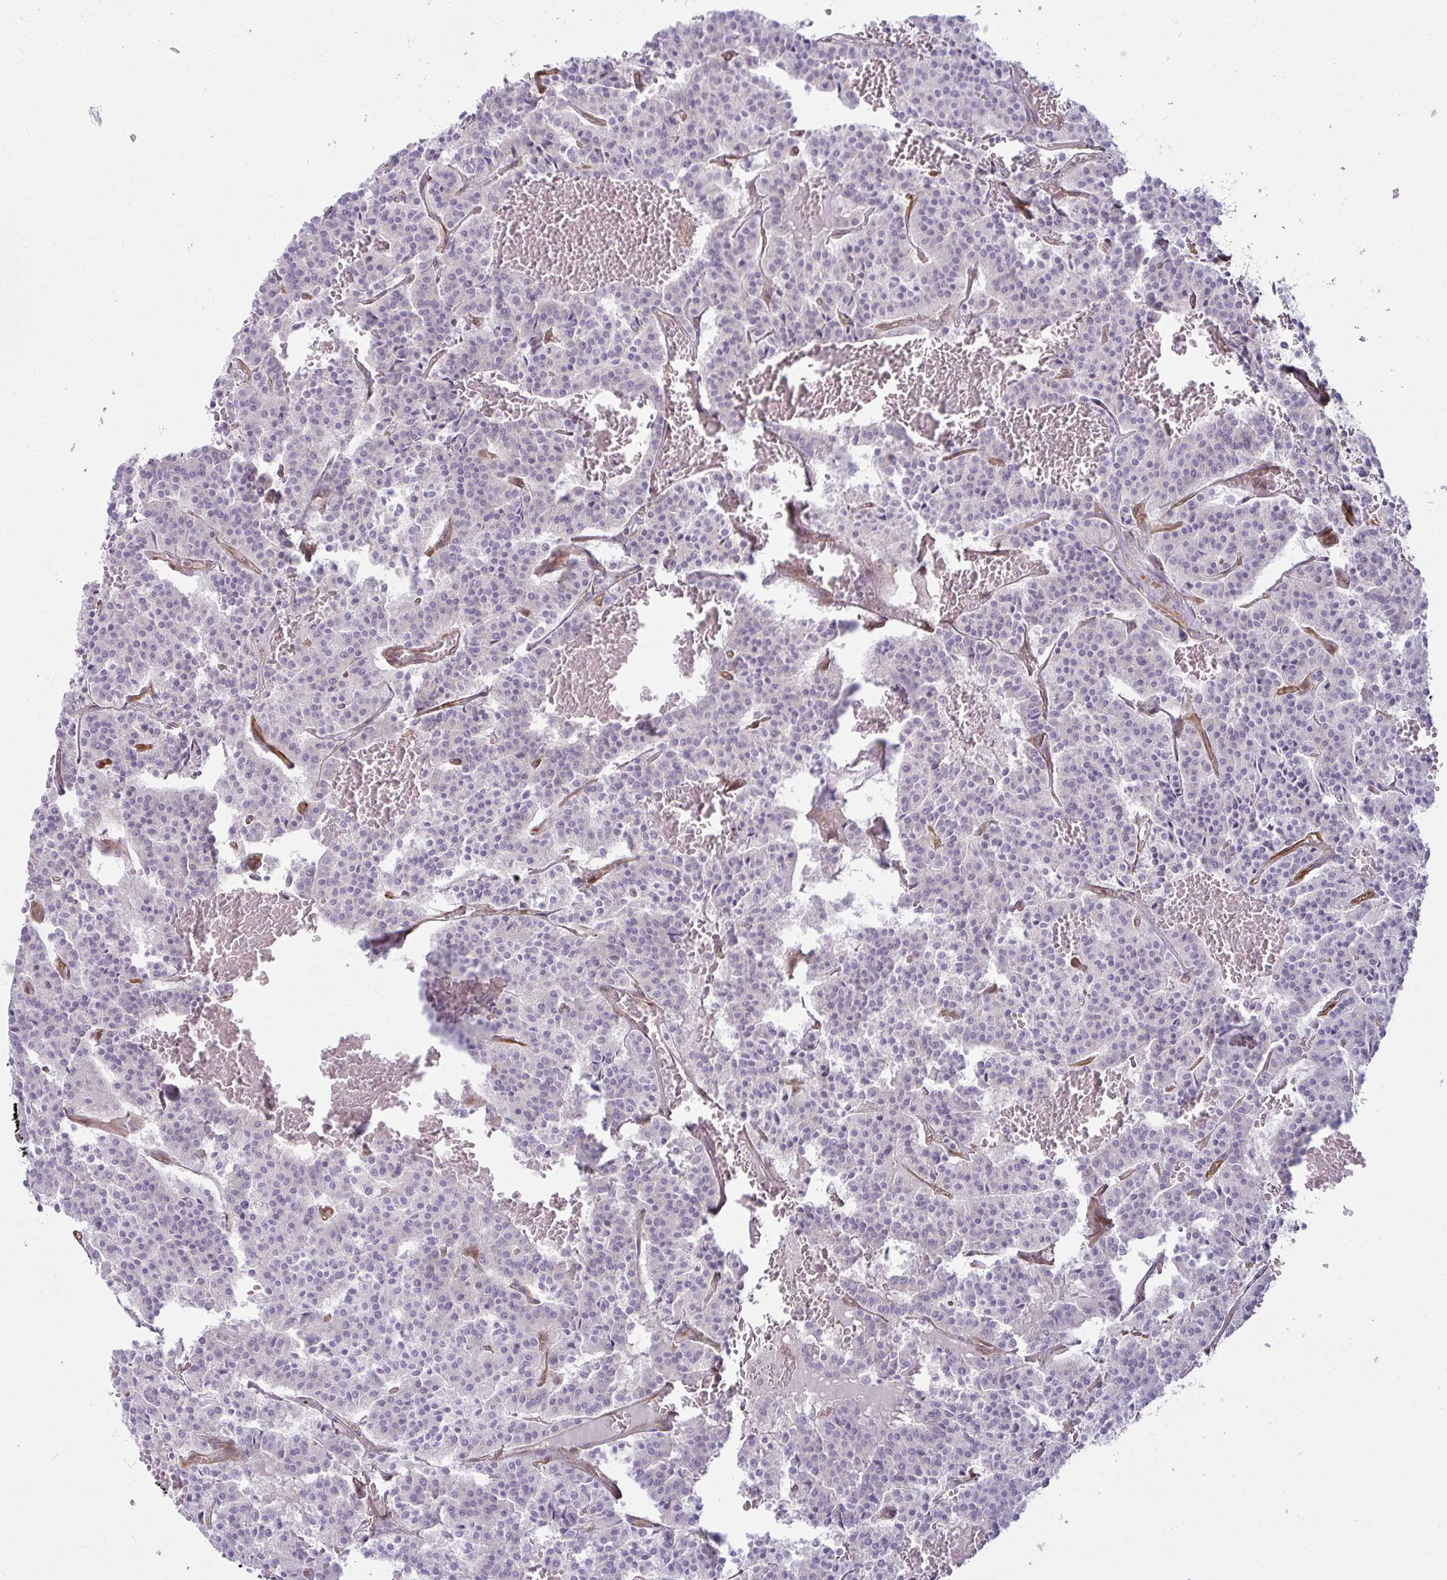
{"staining": {"intensity": "negative", "quantity": "none", "location": "none"}, "tissue": "carcinoid", "cell_type": "Tumor cells", "image_type": "cancer", "snomed": [{"axis": "morphology", "description": "Carcinoid, malignant, NOS"}, {"axis": "topography", "description": "Lung"}], "caption": "Tumor cells are negative for protein expression in human carcinoid.", "gene": "IFIT3", "patient": {"sex": "male", "age": 70}}